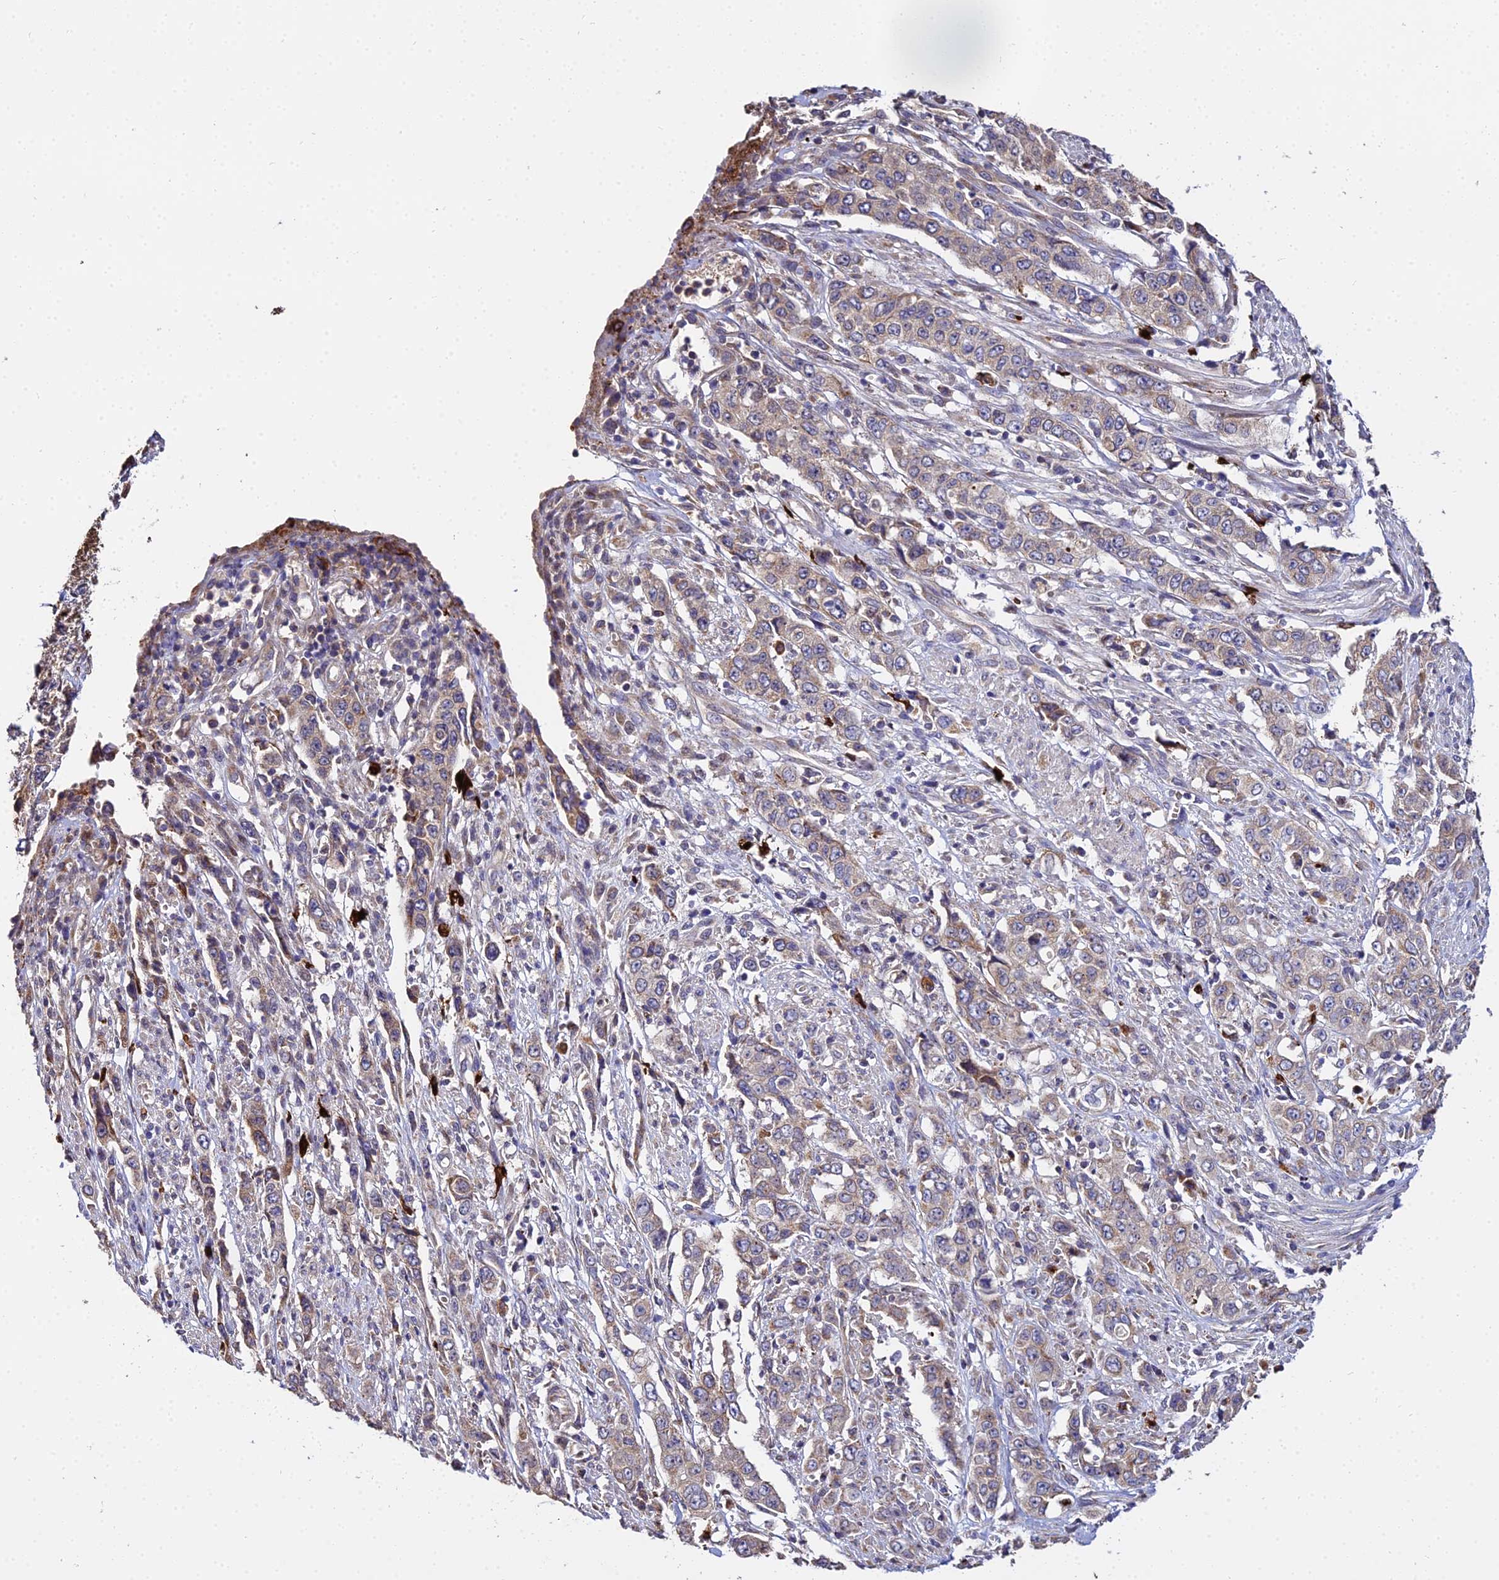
{"staining": {"intensity": "moderate", "quantity": "<25%", "location": "cytoplasmic/membranous"}, "tissue": "stomach cancer", "cell_type": "Tumor cells", "image_type": "cancer", "snomed": [{"axis": "morphology", "description": "Adenocarcinoma, NOS"}, {"axis": "topography", "description": "Stomach, upper"}], "caption": "Immunohistochemistry (IHC) (DAB (3,3'-diaminobenzidine)) staining of human adenocarcinoma (stomach) shows moderate cytoplasmic/membranous protein positivity in approximately <25% of tumor cells.", "gene": "PEX19", "patient": {"sex": "male", "age": 62}}